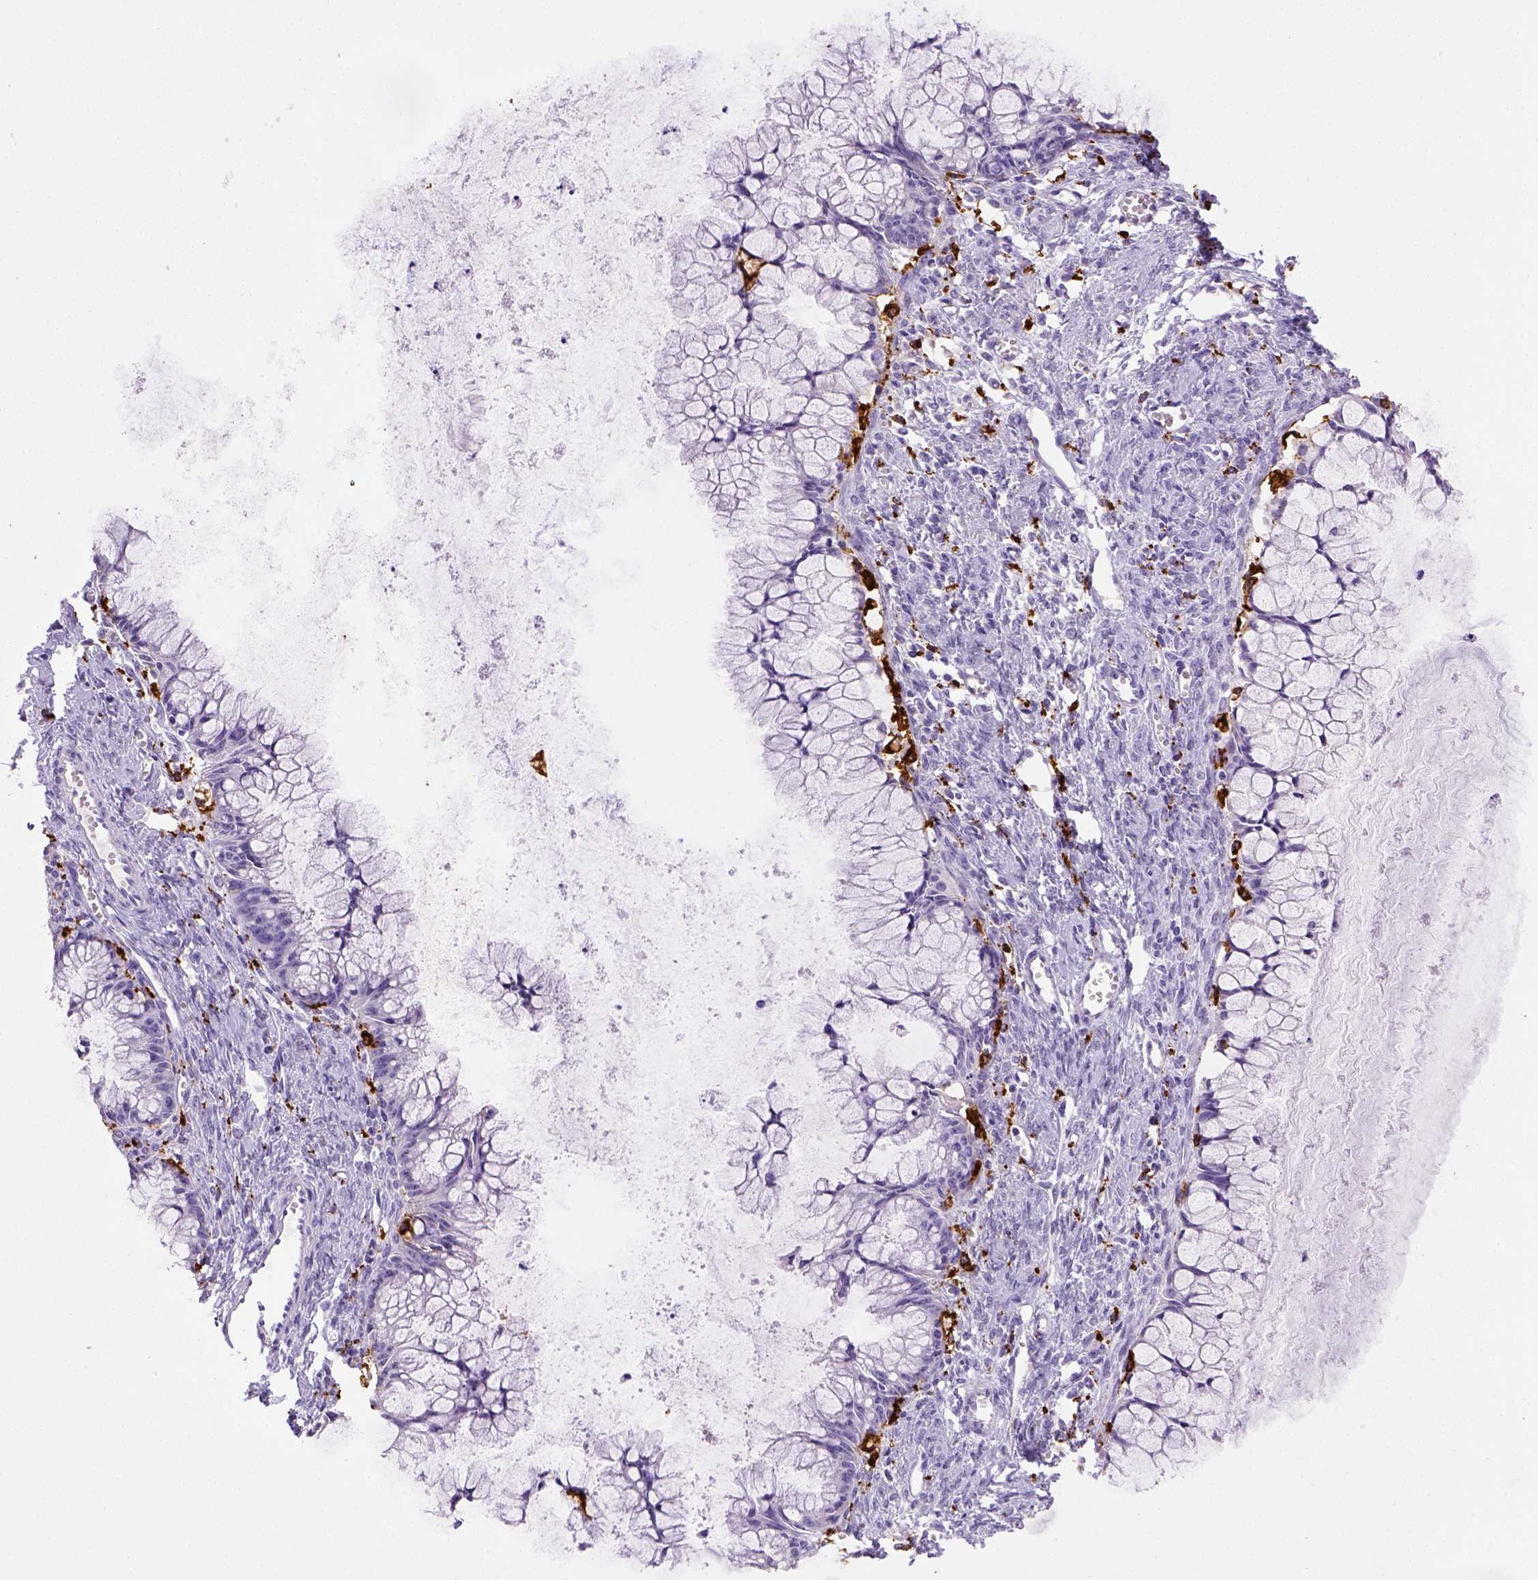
{"staining": {"intensity": "negative", "quantity": "none", "location": "none"}, "tissue": "ovarian cancer", "cell_type": "Tumor cells", "image_type": "cancer", "snomed": [{"axis": "morphology", "description": "Cystadenocarcinoma, mucinous, NOS"}, {"axis": "topography", "description": "Ovary"}], "caption": "This photomicrograph is of ovarian mucinous cystadenocarcinoma stained with immunohistochemistry to label a protein in brown with the nuclei are counter-stained blue. There is no expression in tumor cells. (DAB immunohistochemistry (IHC), high magnification).", "gene": "CD68", "patient": {"sex": "female", "age": 41}}